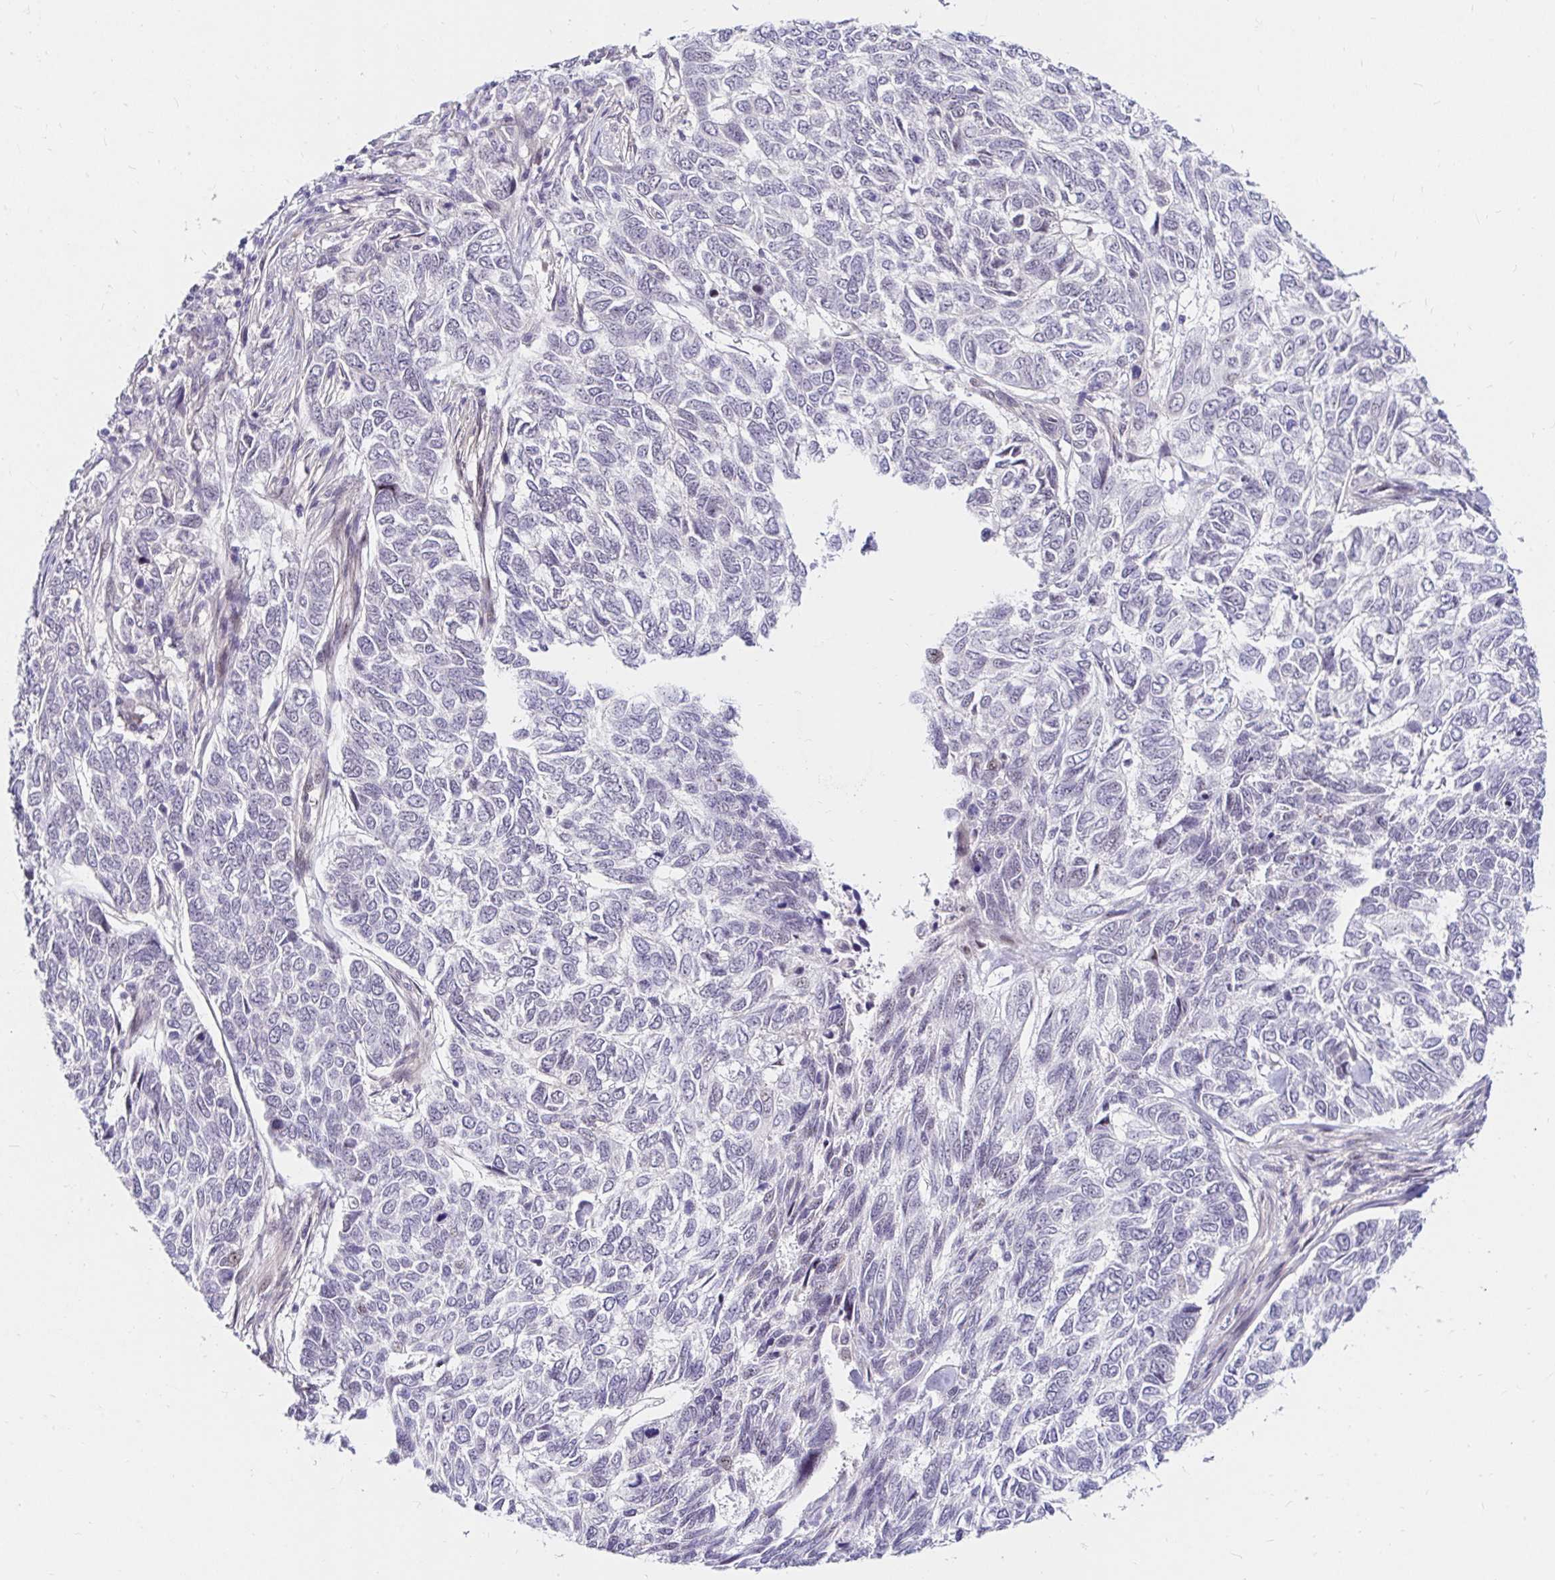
{"staining": {"intensity": "negative", "quantity": "none", "location": "none"}, "tissue": "skin cancer", "cell_type": "Tumor cells", "image_type": "cancer", "snomed": [{"axis": "morphology", "description": "Basal cell carcinoma"}, {"axis": "topography", "description": "Skin"}], "caption": "Histopathology image shows no protein positivity in tumor cells of skin cancer (basal cell carcinoma) tissue.", "gene": "GUCY1A1", "patient": {"sex": "female", "age": 65}}